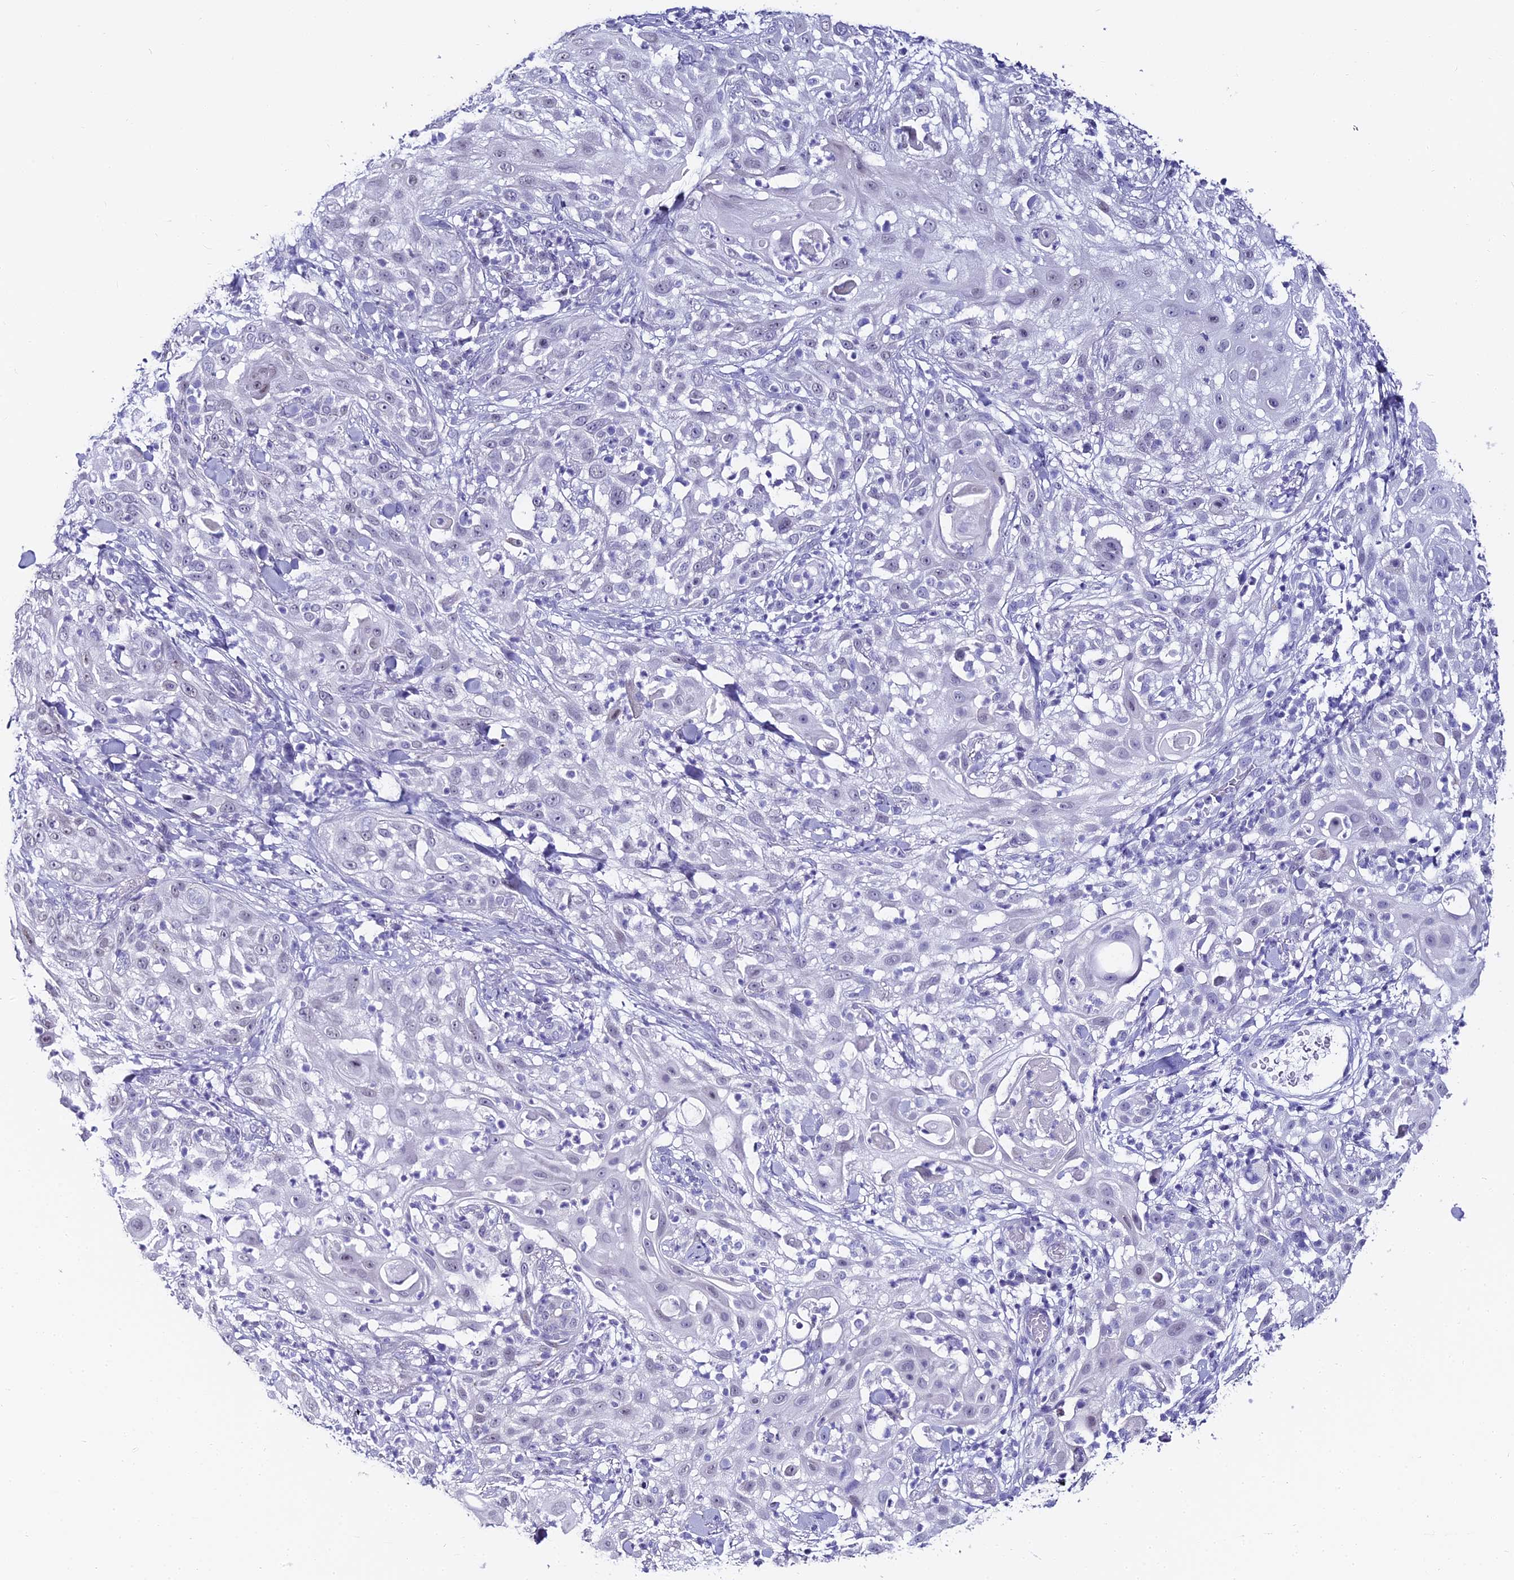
{"staining": {"intensity": "negative", "quantity": "none", "location": "none"}, "tissue": "skin cancer", "cell_type": "Tumor cells", "image_type": "cancer", "snomed": [{"axis": "morphology", "description": "Squamous cell carcinoma, NOS"}, {"axis": "topography", "description": "Skin"}], "caption": "Micrograph shows no significant protein expression in tumor cells of skin cancer (squamous cell carcinoma).", "gene": "ABHD14A-ACY1", "patient": {"sex": "female", "age": 44}}